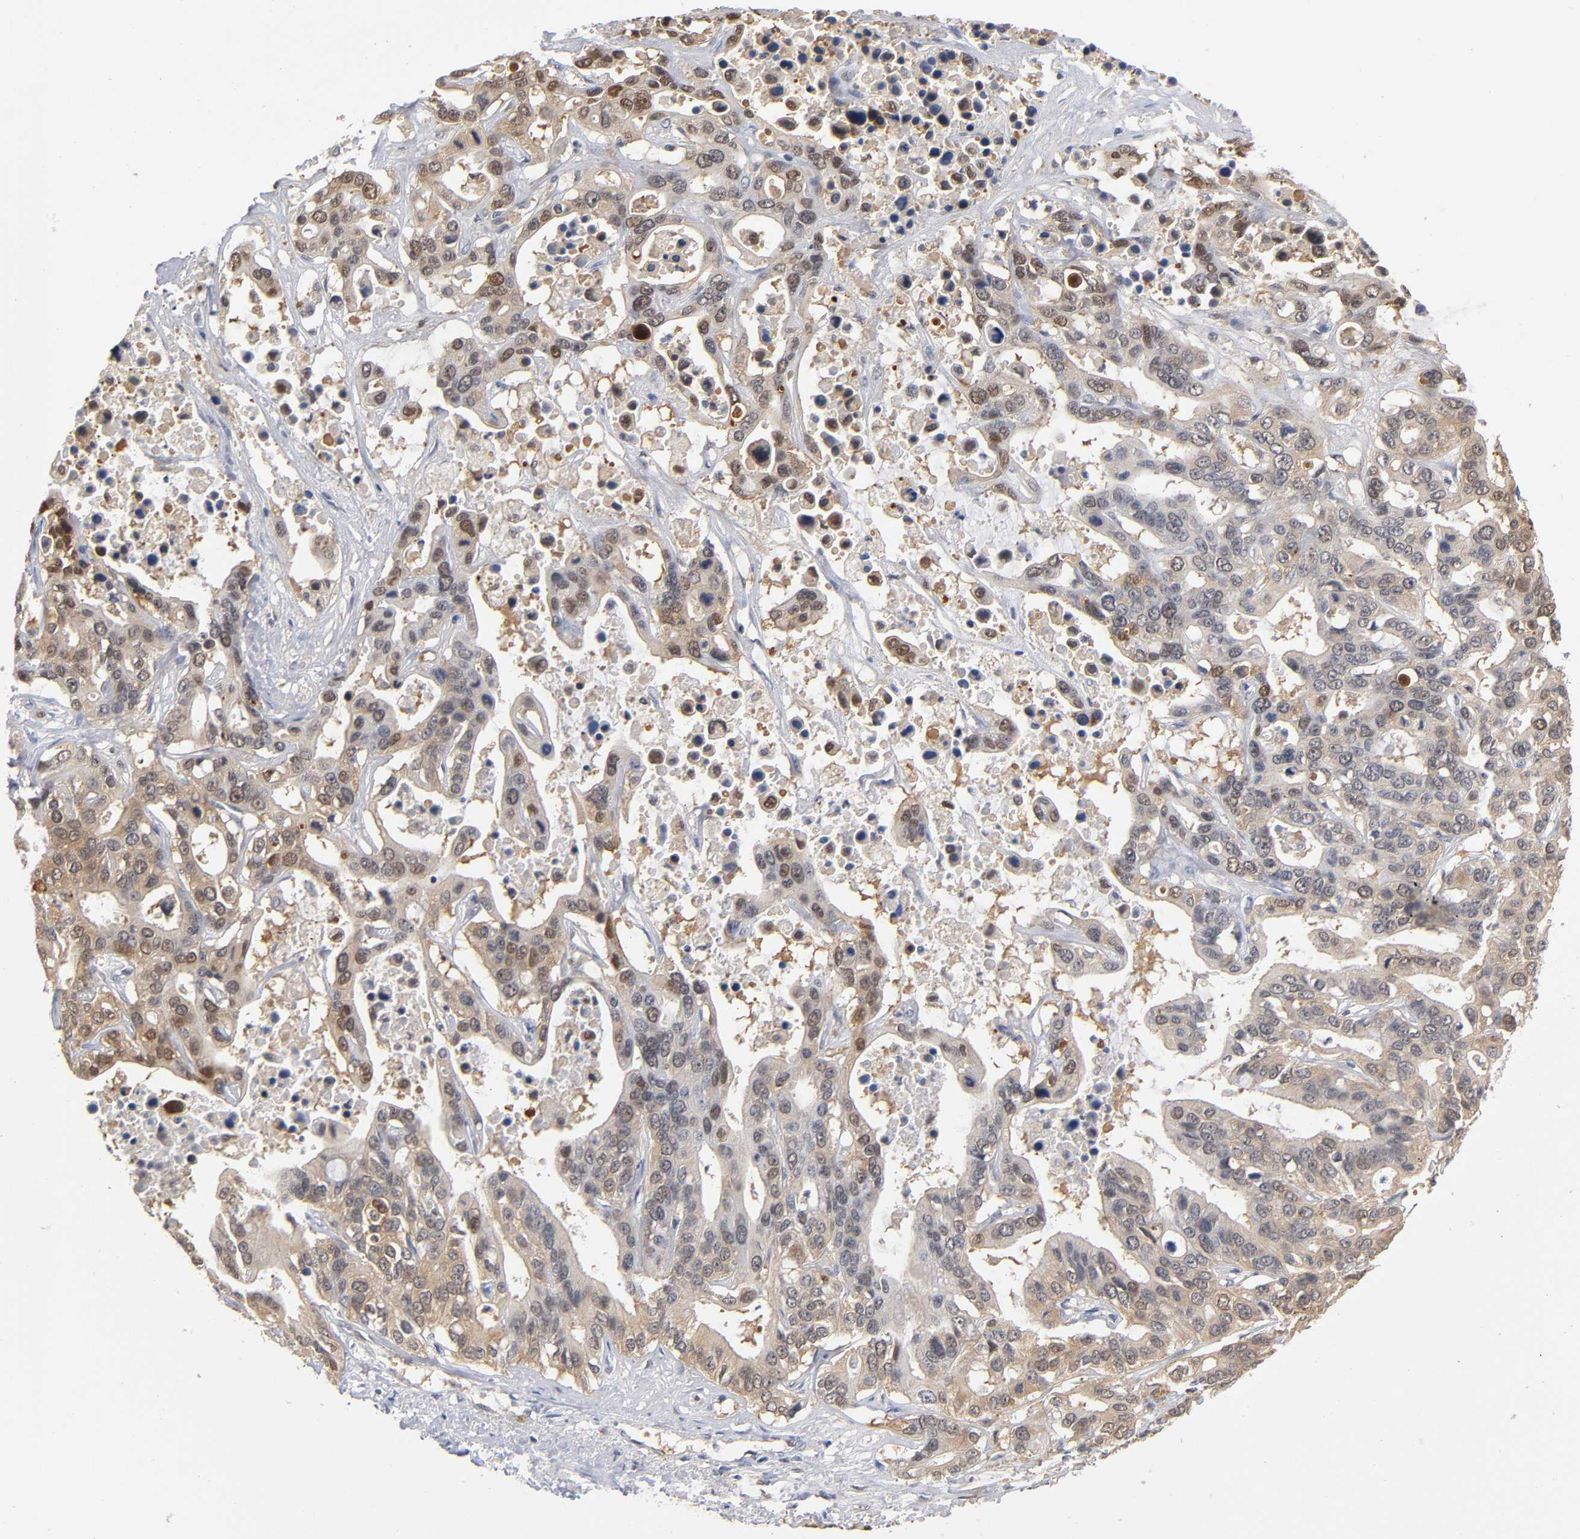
{"staining": {"intensity": "moderate", "quantity": "25%-75%", "location": "cytoplasmic/membranous"}, "tissue": "liver cancer", "cell_type": "Tumor cells", "image_type": "cancer", "snomed": [{"axis": "morphology", "description": "Cholangiocarcinoma"}, {"axis": "topography", "description": "Liver"}], "caption": "There is medium levels of moderate cytoplasmic/membranous positivity in tumor cells of liver cancer, as demonstrated by immunohistochemical staining (brown color).", "gene": "DFFB", "patient": {"sex": "female", "age": 65}}